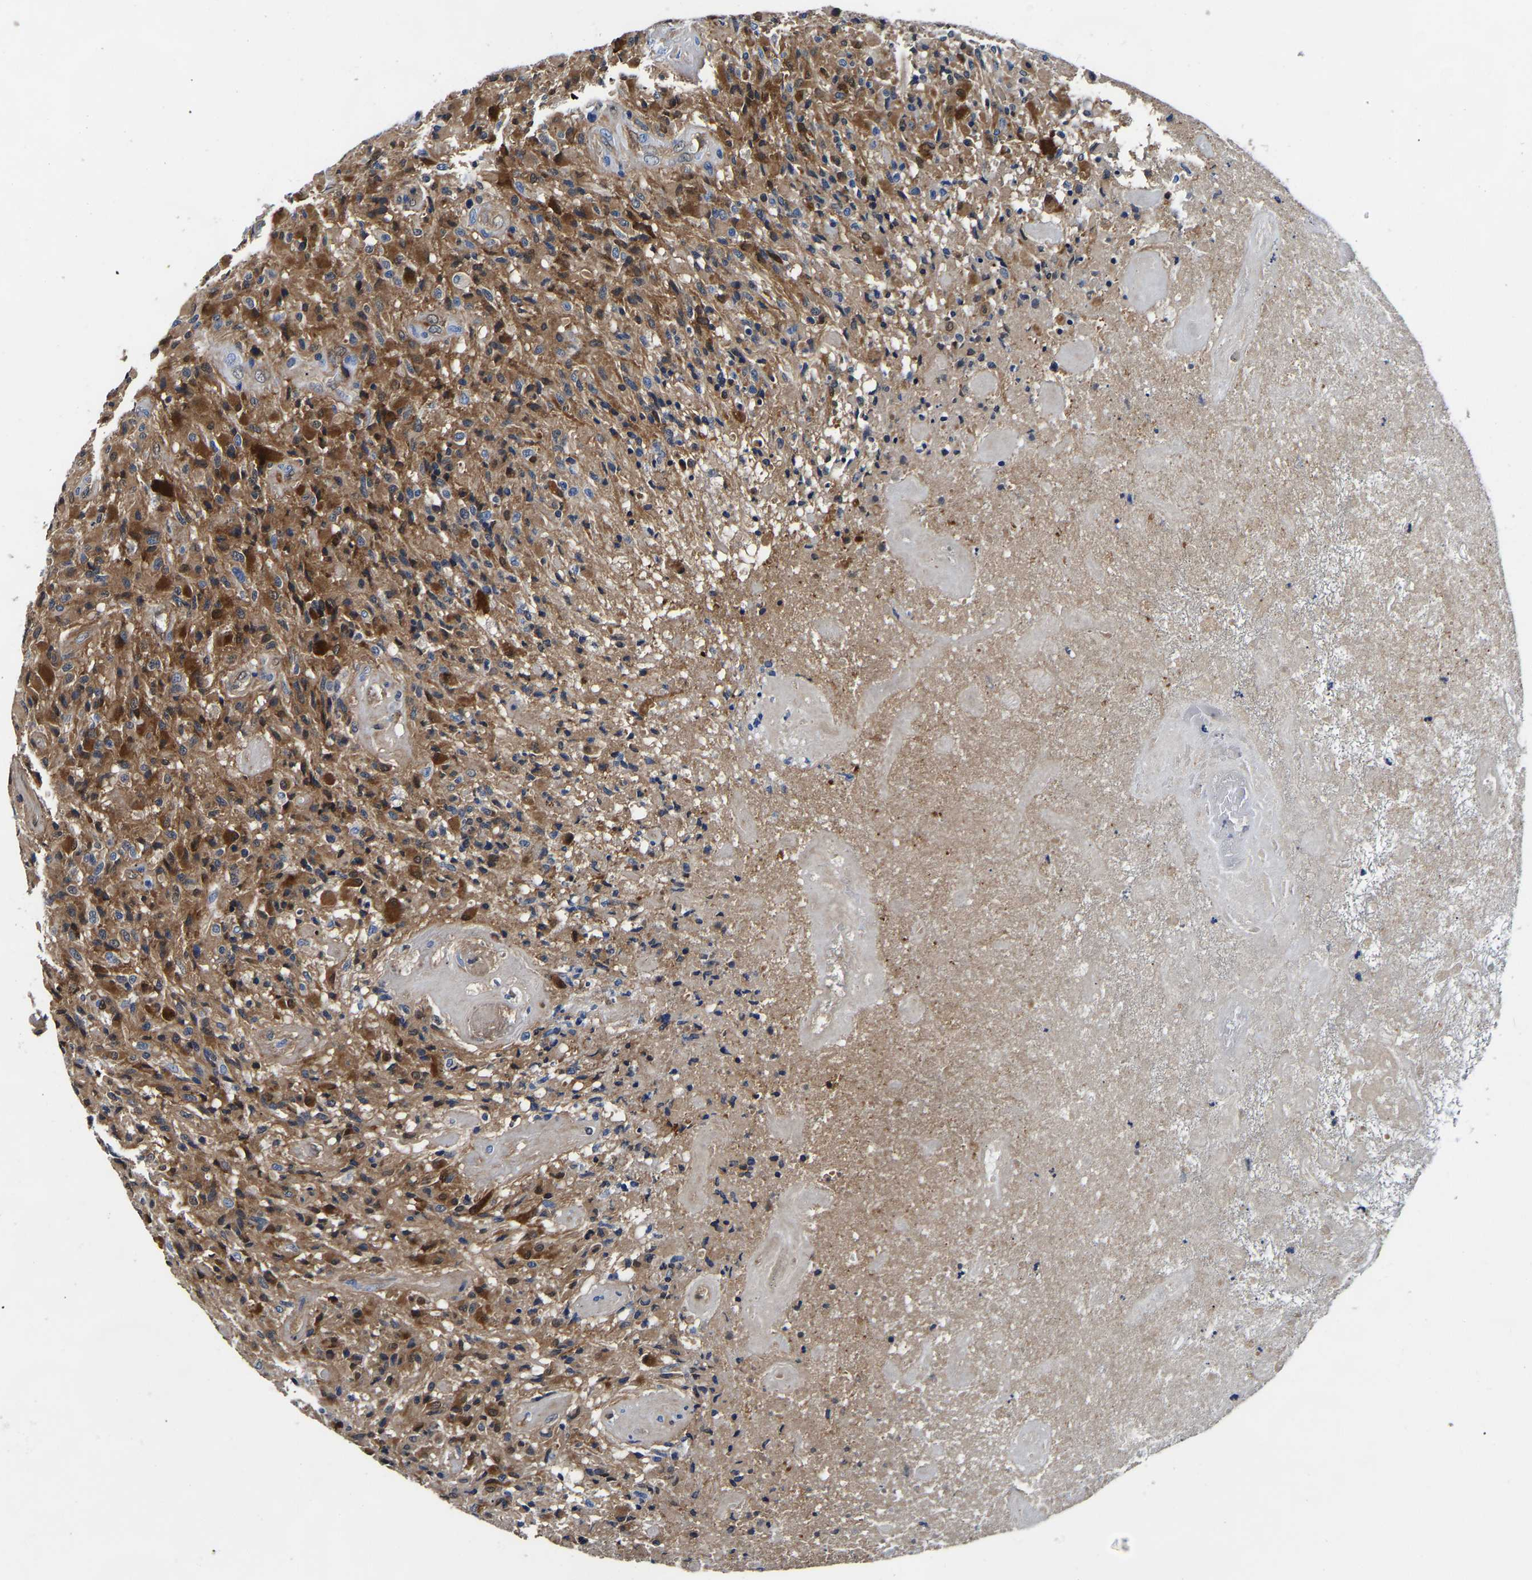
{"staining": {"intensity": "strong", "quantity": ">75%", "location": "cytoplasmic/membranous"}, "tissue": "glioma", "cell_type": "Tumor cells", "image_type": "cancer", "snomed": [{"axis": "morphology", "description": "Glioma, malignant, High grade"}, {"axis": "topography", "description": "Brain"}], "caption": "This photomicrograph demonstrates malignant high-grade glioma stained with IHC to label a protein in brown. The cytoplasmic/membranous of tumor cells show strong positivity for the protein. Nuclei are counter-stained blue.", "gene": "S100A13", "patient": {"sex": "male", "age": 71}}